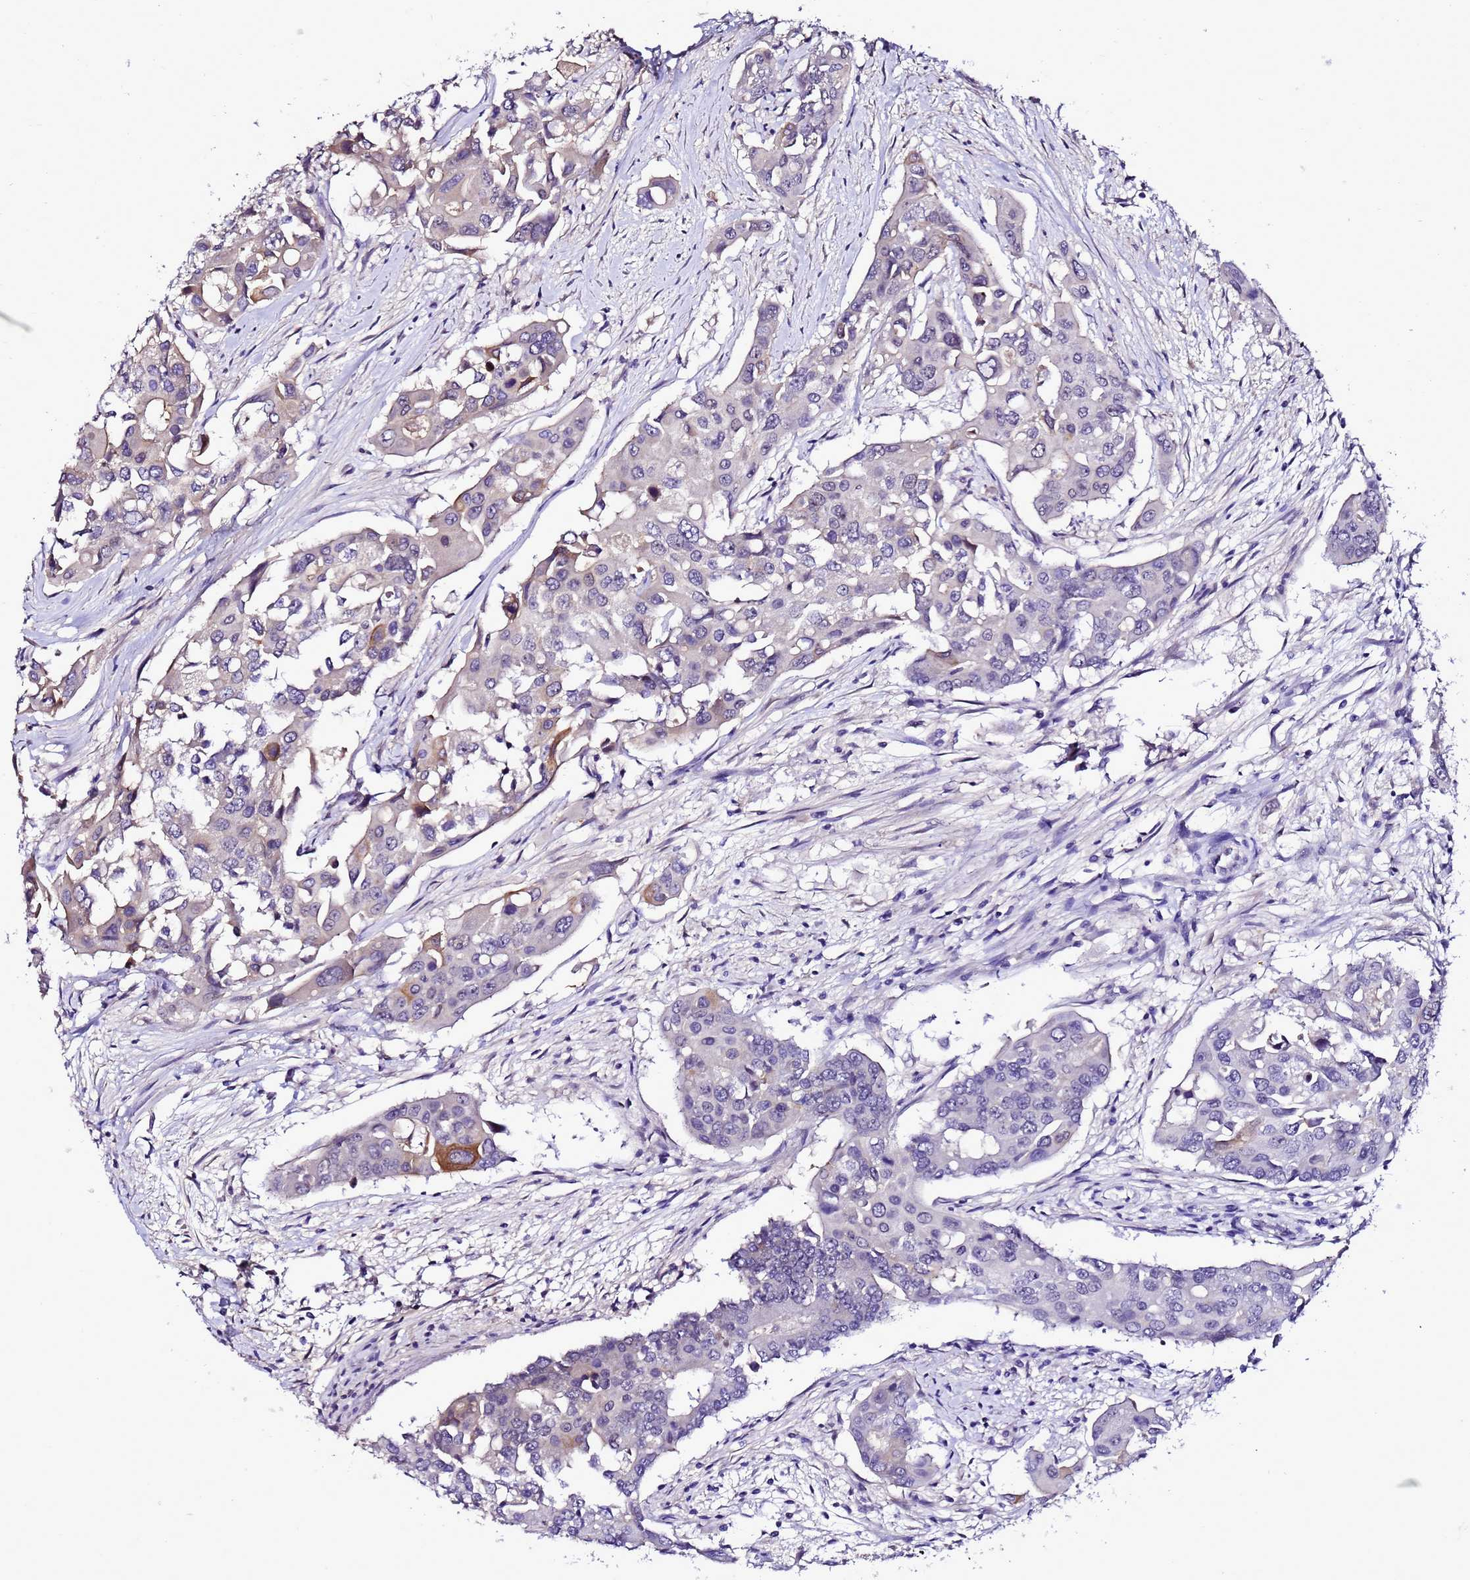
{"staining": {"intensity": "negative", "quantity": "none", "location": "none"}, "tissue": "colorectal cancer", "cell_type": "Tumor cells", "image_type": "cancer", "snomed": [{"axis": "morphology", "description": "Adenocarcinoma, NOS"}, {"axis": "topography", "description": "Colon"}], "caption": "Tumor cells are negative for brown protein staining in colorectal adenocarcinoma. Brightfield microscopy of immunohistochemistry stained with DAB (3,3'-diaminobenzidine) (brown) and hematoxylin (blue), captured at high magnification.", "gene": "C19orf47", "patient": {"sex": "male", "age": 77}}